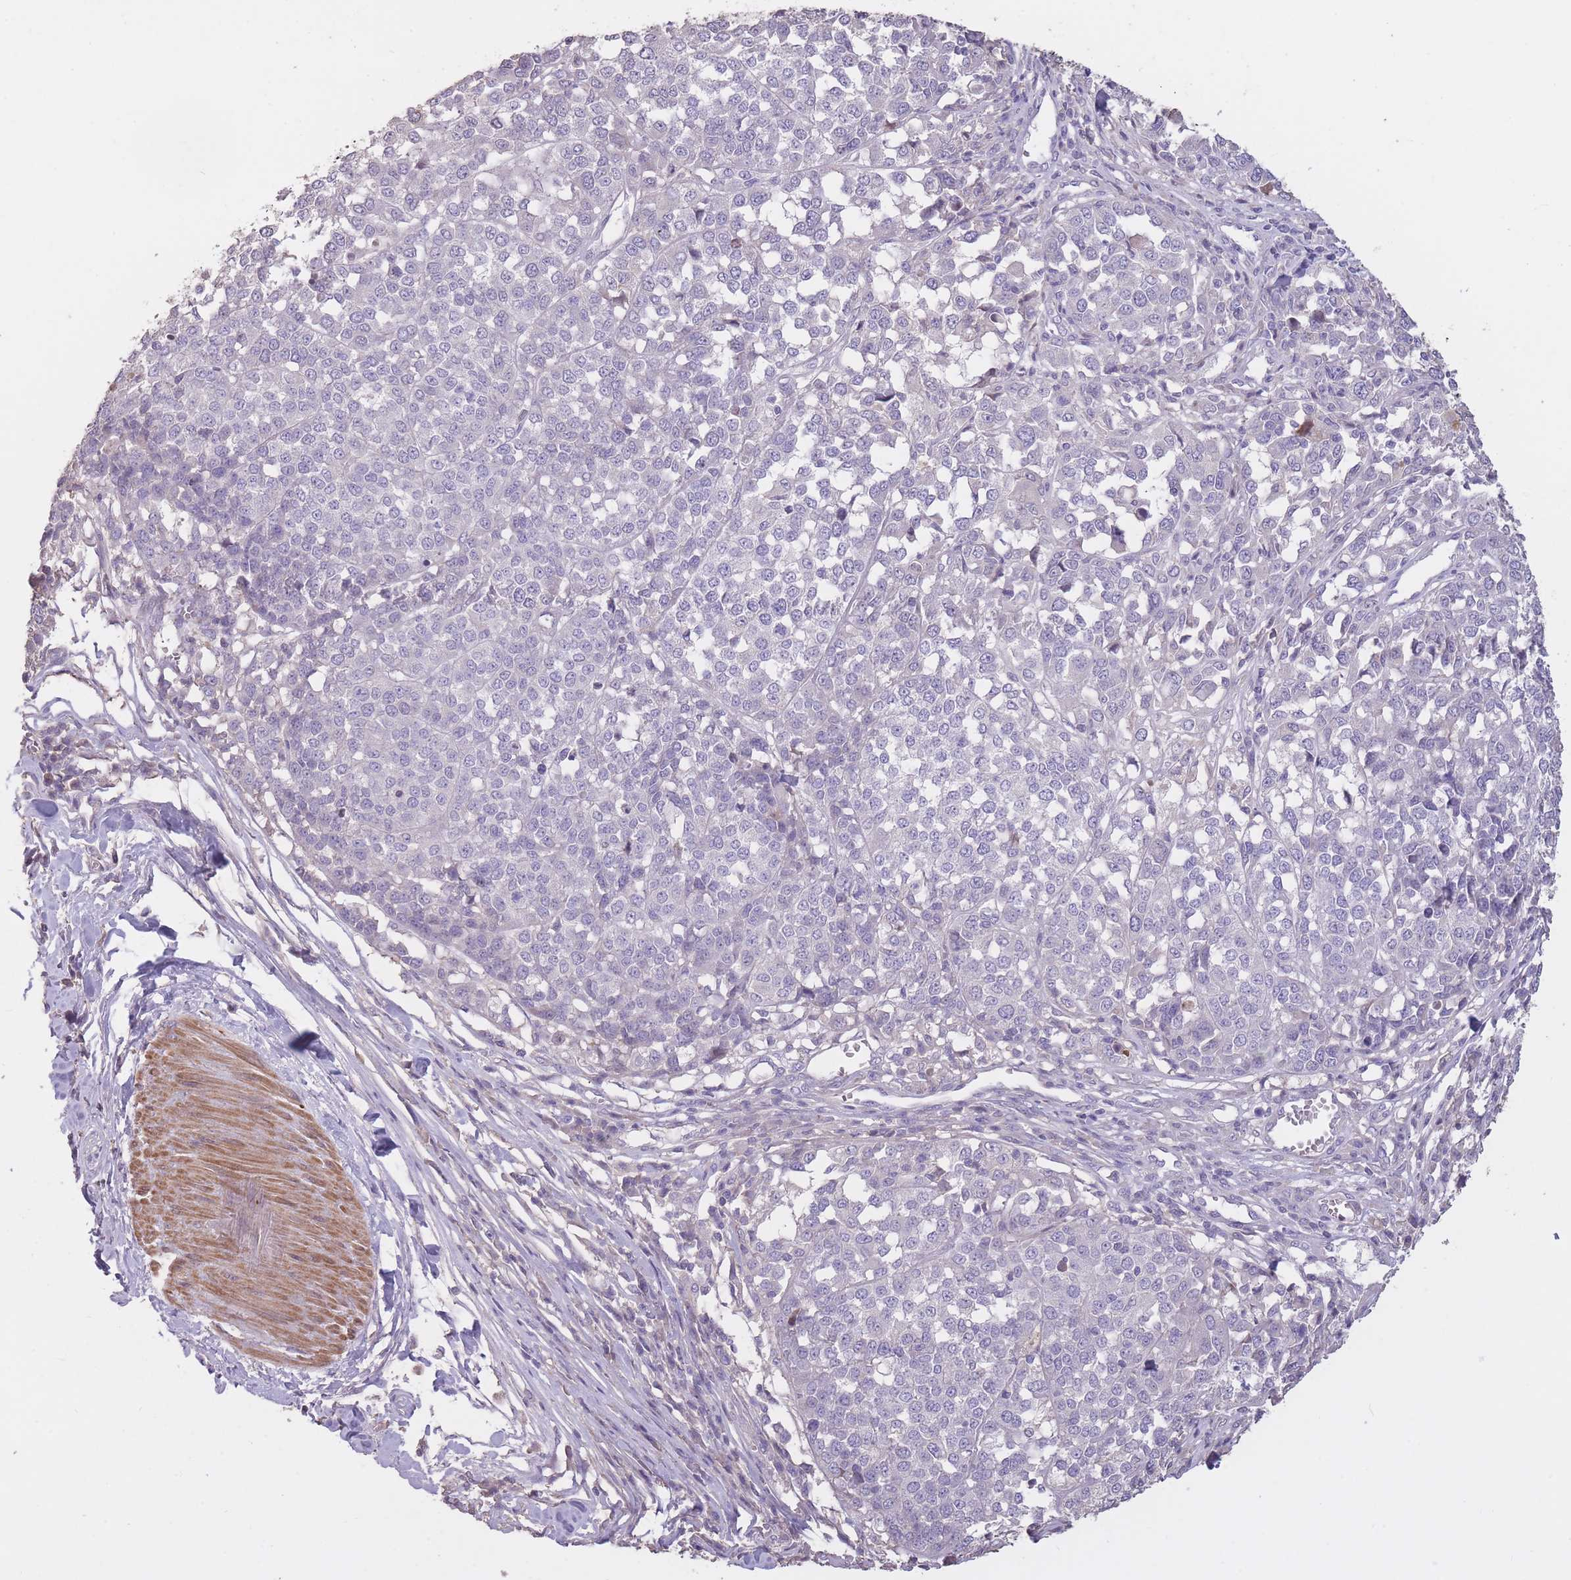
{"staining": {"intensity": "negative", "quantity": "none", "location": "none"}, "tissue": "melanoma", "cell_type": "Tumor cells", "image_type": "cancer", "snomed": [{"axis": "morphology", "description": "Malignant melanoma, Metastatic site"}, {"axis": "topography", "description": "Lymph node"}], "caption": "Human melanoma stained for a protein using immunohistochemistry (IHC) demonstrates no positivity in tumor cells.", "gene": "RSPH10B", "patient": {"sex": "male", "age": 44}}